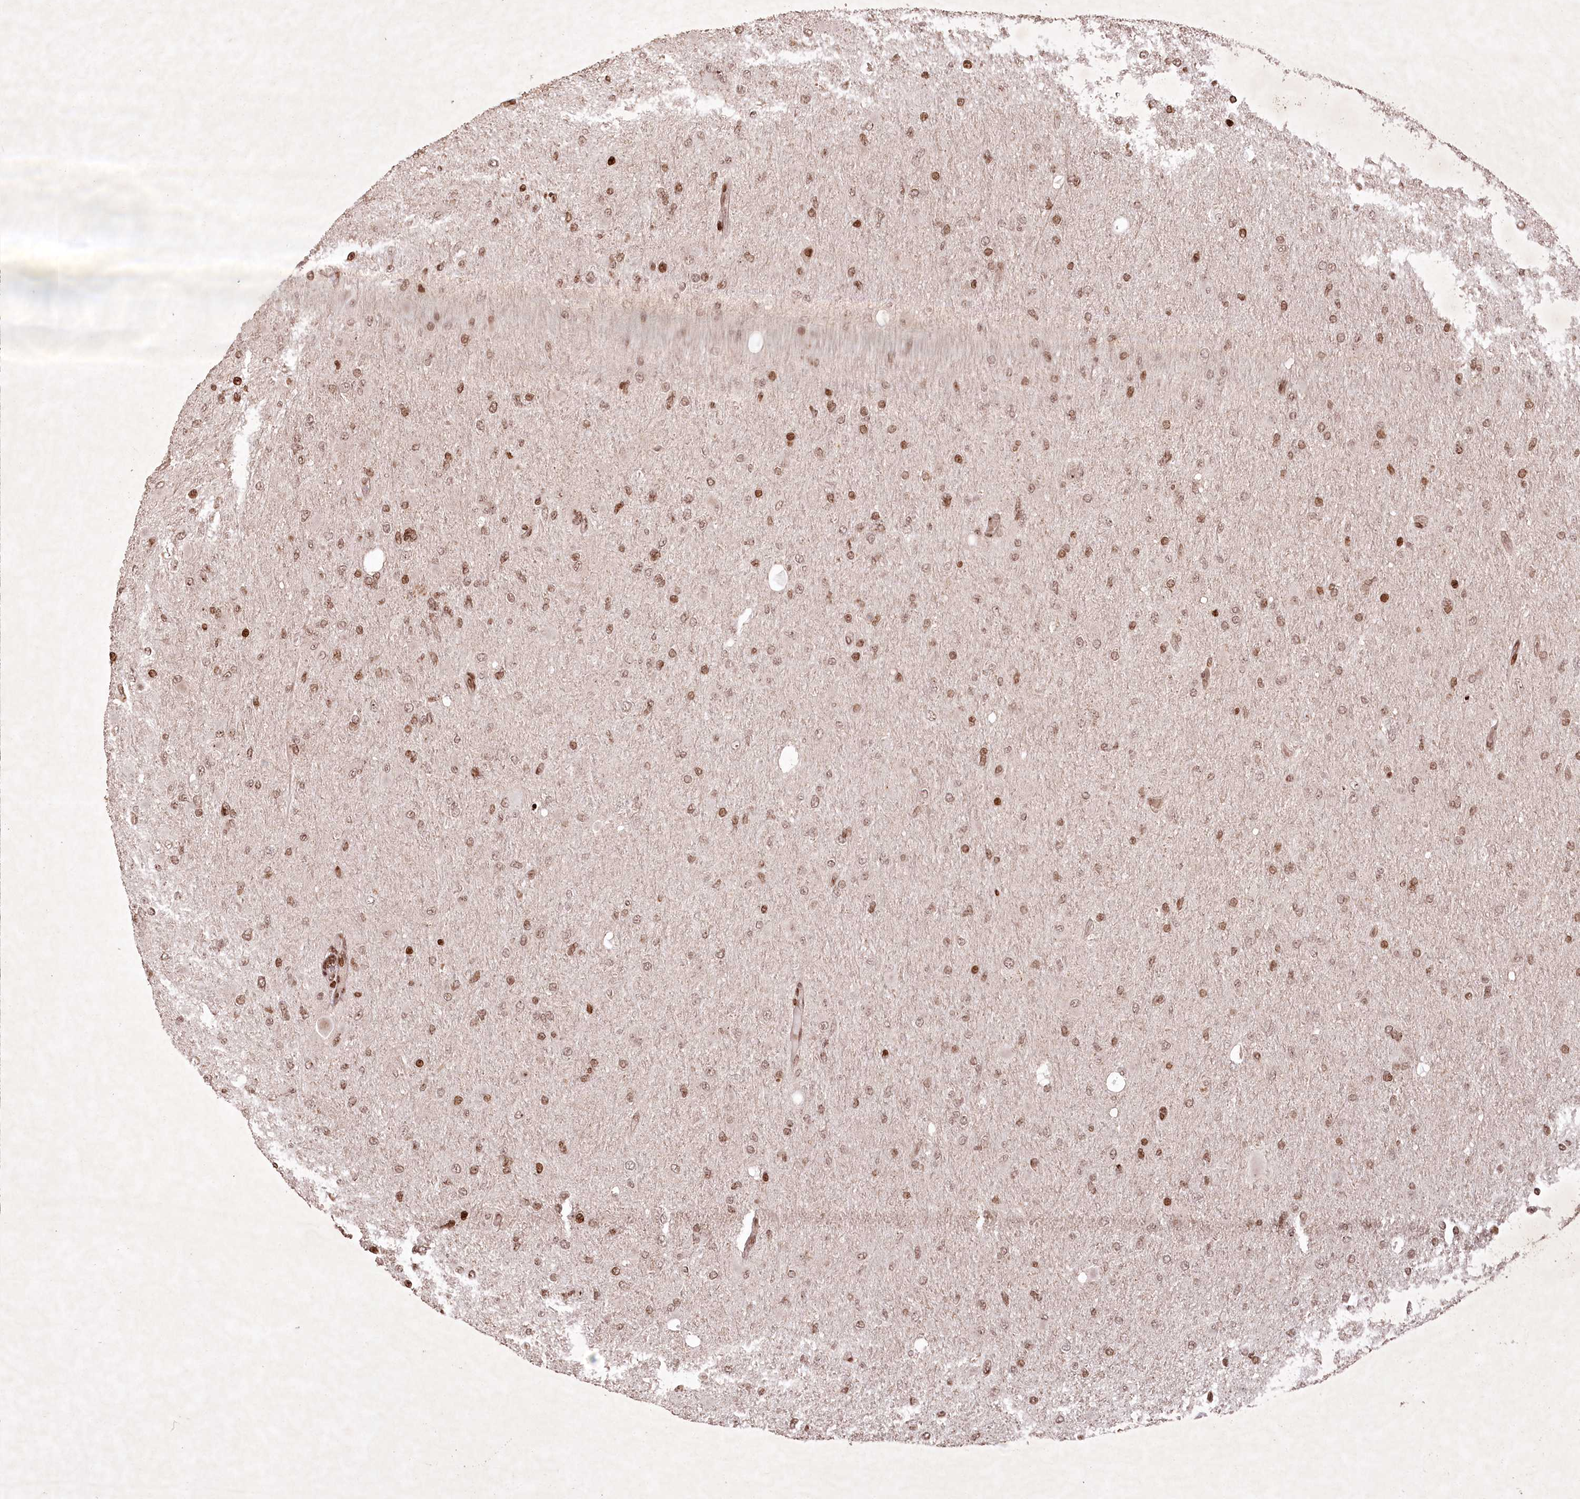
{"staining": {"intensity": "moderate", "quantity": ">75%", "location": "nuclear"}, "tissue": "glioma", "cell_type": "Tumor cells", "image_type": "cancer", "snomed": [{"axis": "morphology", "description": "Glioma, malignant, High grade"}, {"axis": "topography", "description": "Cerebral cortex"}], "caption": "Immunohistochemistry photomicrograph of neoplastic tissue: human glioma stained using immunohistochemistry exhibits medium levels of moderate protein expression localized specifically in the nuclear of tumor cells, appearing as a nuclear brown color.", "gene": "CCSER2", "patient": {"sex": "female", "age": 36}}